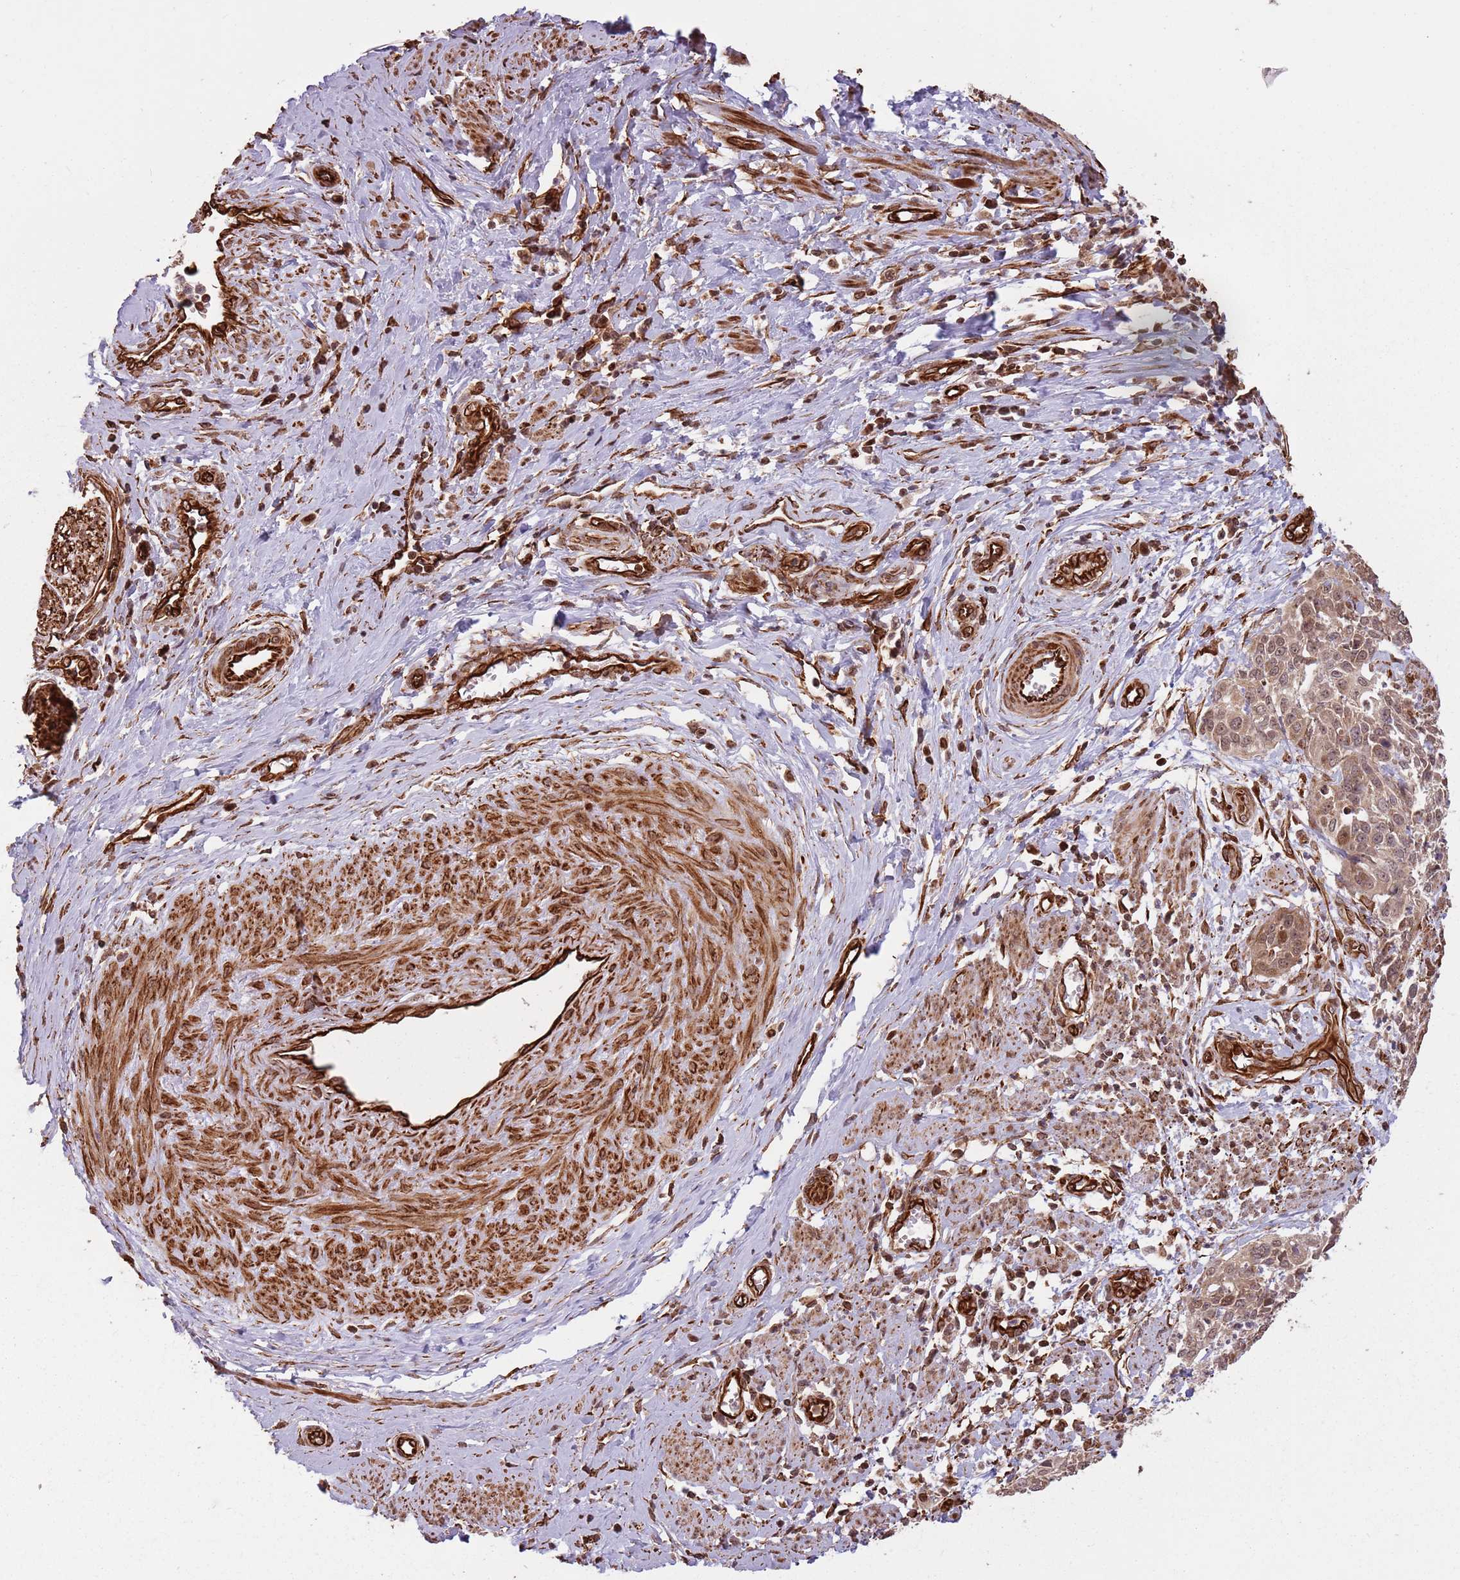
{"staining": {"intensity": "weak", "quantity": ">75%", "location": "cytoplasmic/membranous,nuclear"}, "tissue": "cervical cancer", "cell_type": "Tumor cells", "image_type": "cancer", "snomed": [{"axis": "morphology", "description": "Squamous cell carcinoma, NOS"}, {"axis": "topography", "description": "Cervix"}], "caption": "Immunohistochemistry (DAB (3,3'-diaminobenzidine)) staining of squamous cell carcinoma (cervical) shows weak cytoplasmic/membranous and nuclear protein expression in approximately >75% of tumor cells.", "gene": "ADAMTS3", "patient": {"sex": "female", "age": 44}}